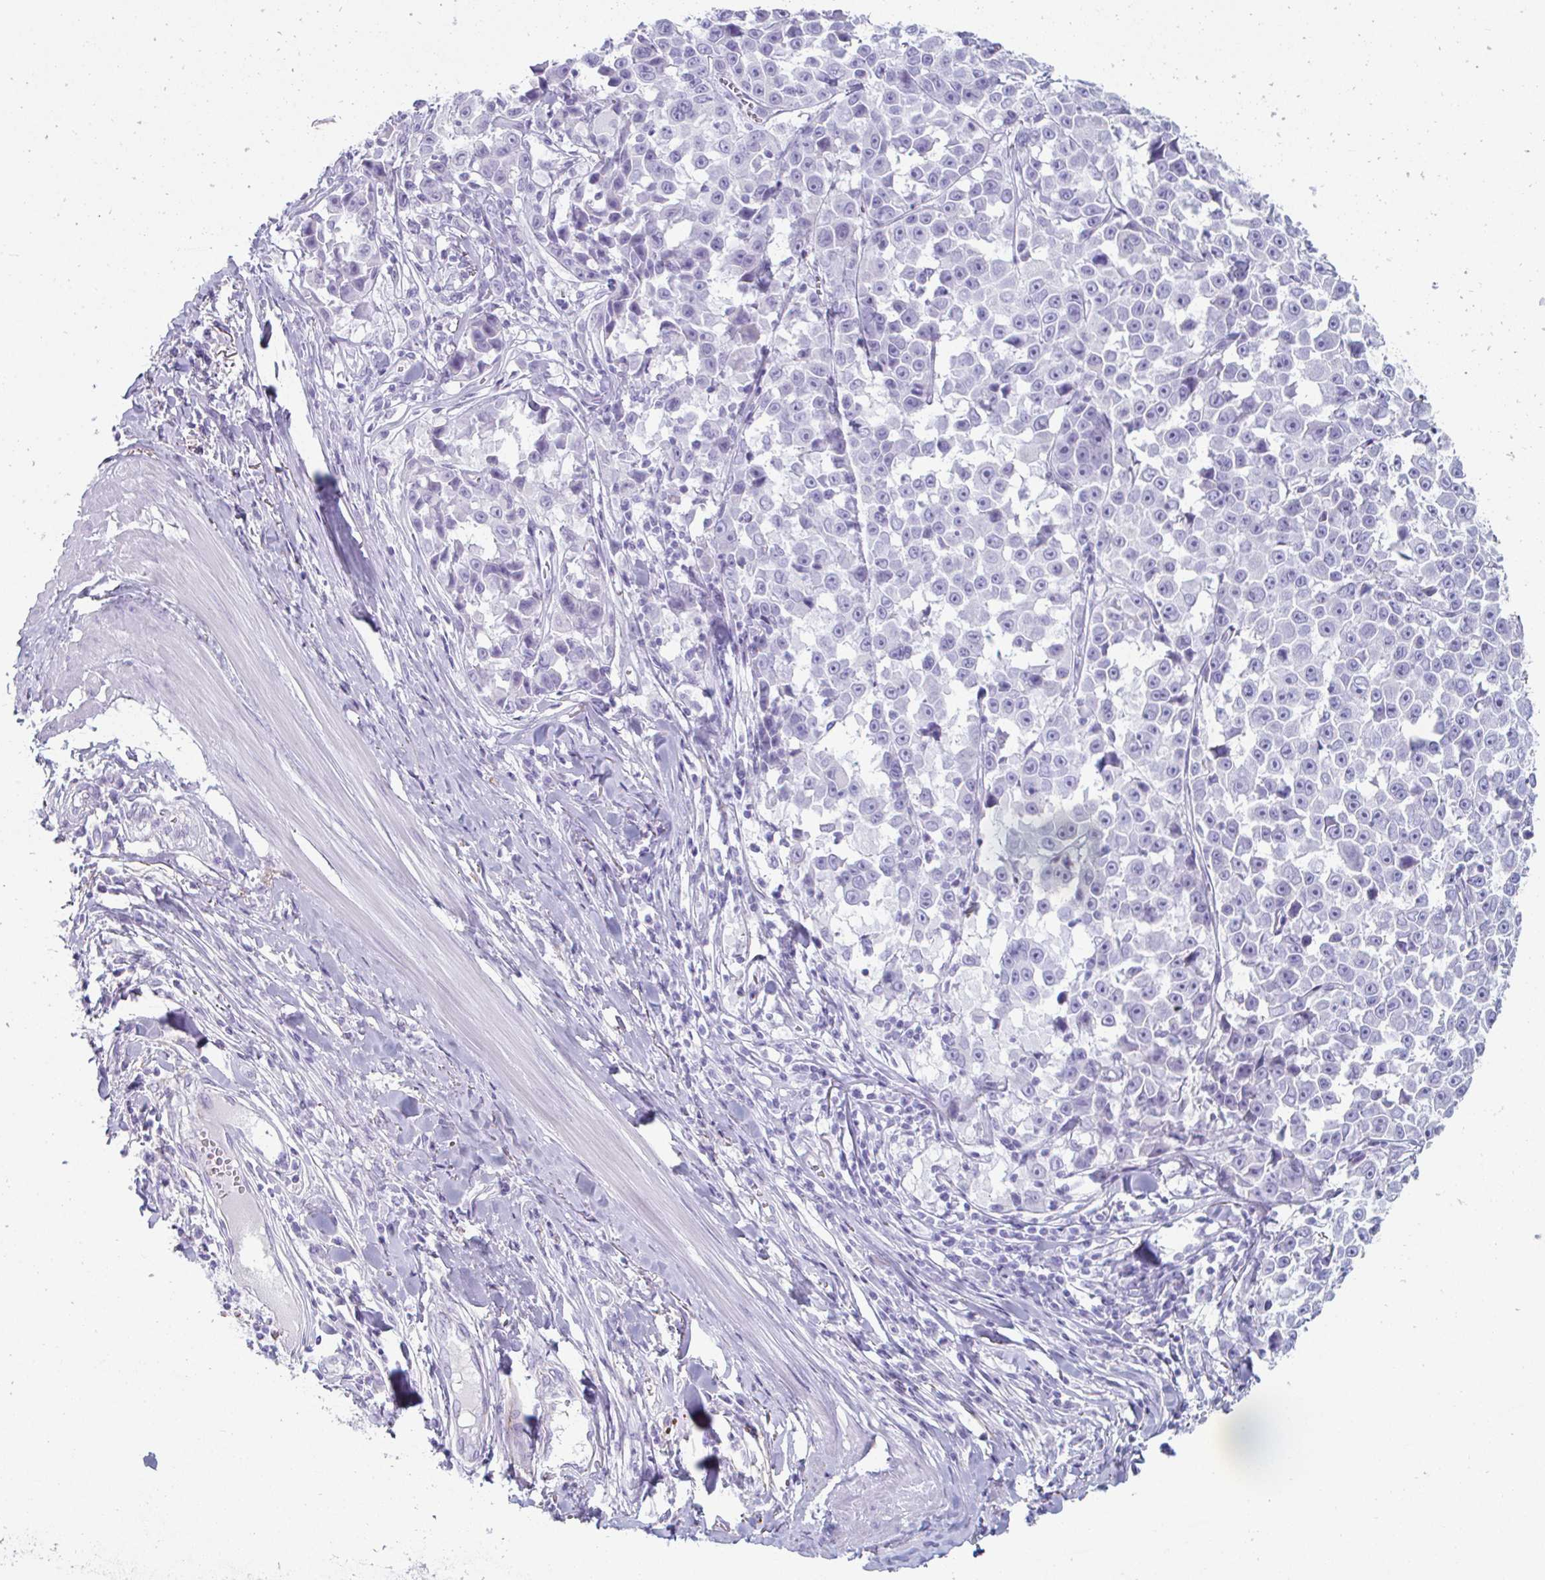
{"staining": {"intensity": "negative", "quantity": "none", "location": "none"}, "tissue": "melanoma", "cell_type": "Tumor cells", "image_type": "cancer", "snomed": [{"axis": "morphology", "description": "Malignant melanoma, NOS"}, {"axis": "topography", "description": "Skin"}], "caption": "Immunohistochemistry (IHC) of human malignant melanoma exhibits no positivity in tumor cells. (DAB IHC visualized using brightfield microscopy, high magnification).", "gene": "CREG2", "patient": {"sex": "female", "age": 66}}